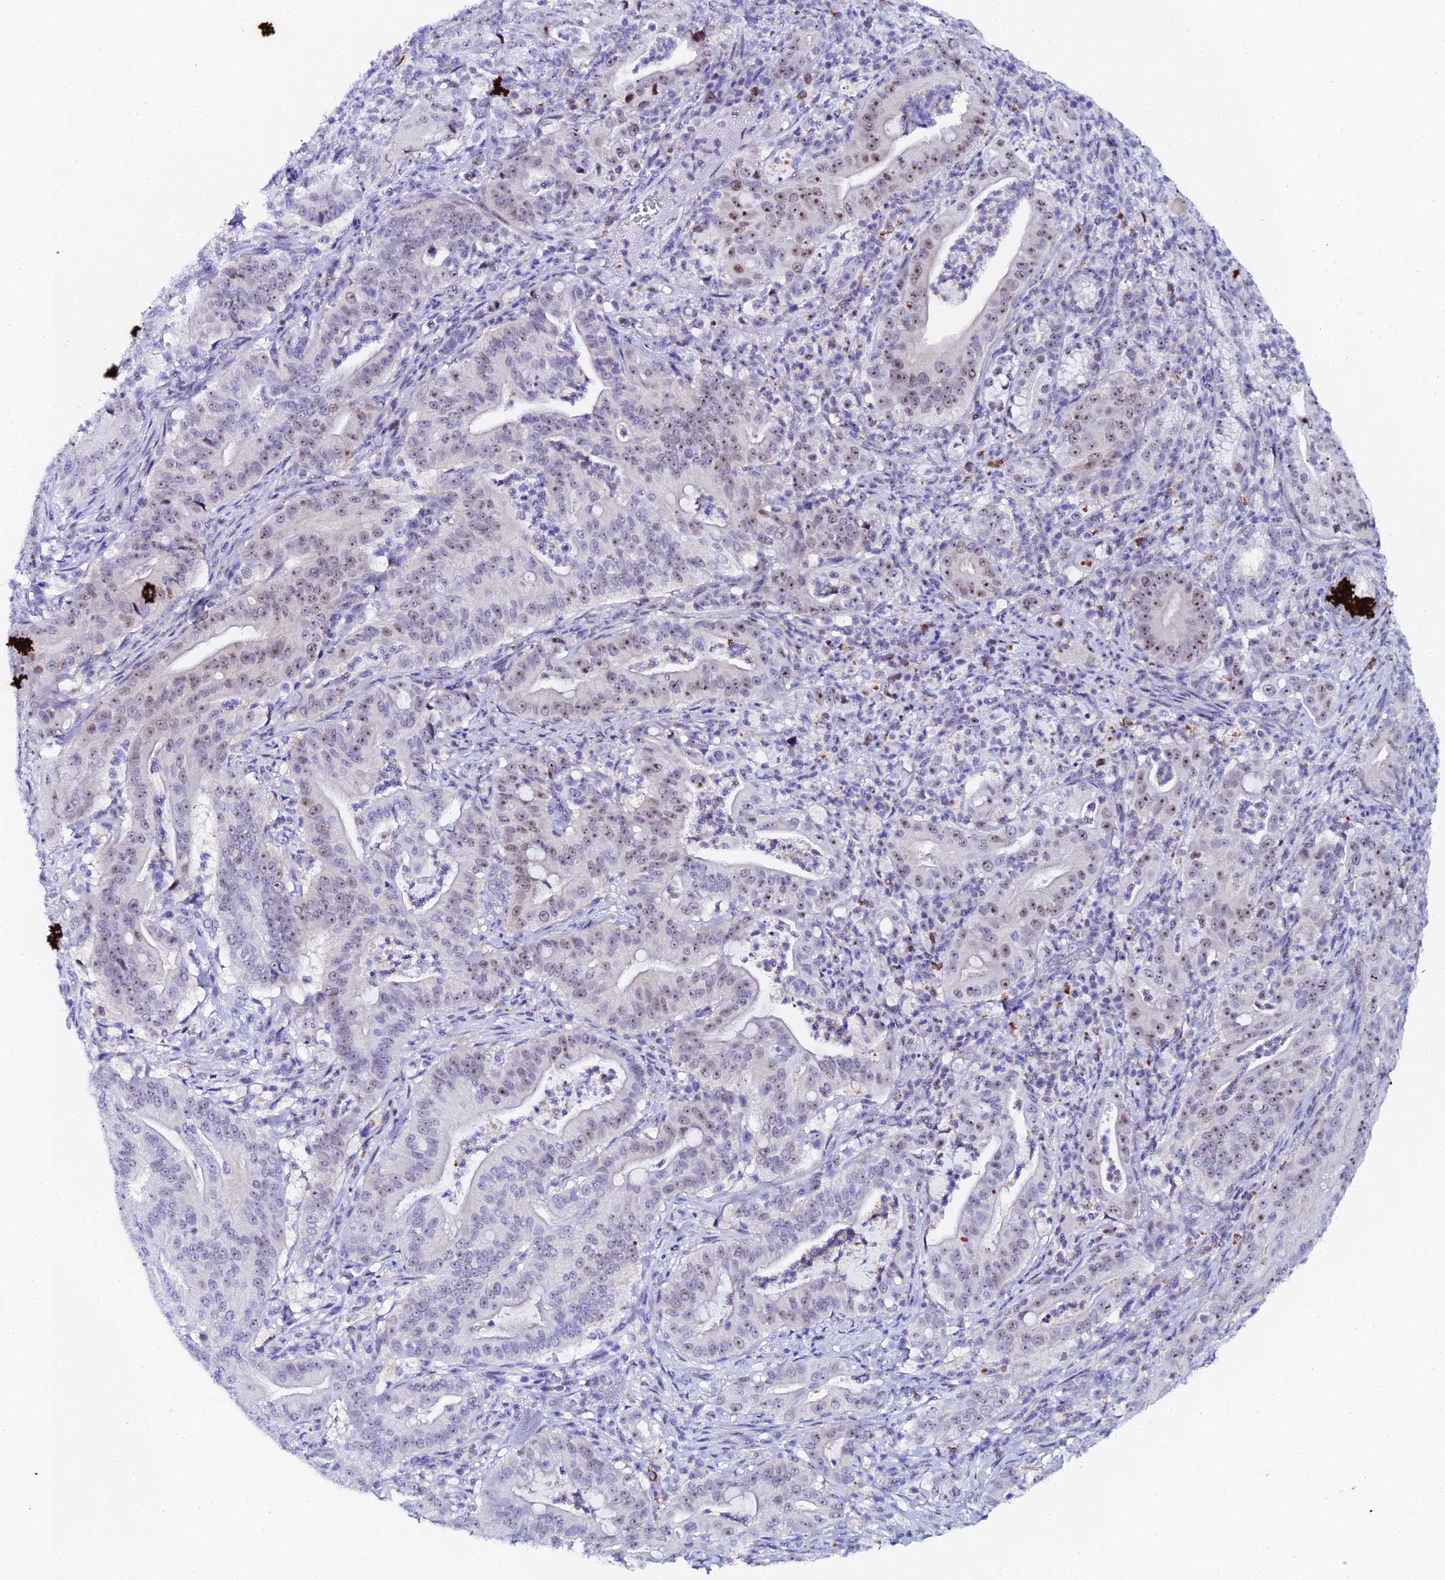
{"staining": {"intensity": "moderate", "quantity": "25%-75%", "location": "nuclear"}, "tissue": "pancreatic cancer", "cell_type": "Tumor cells", "image_type": "cancer", "snomed": [{"axis": "morphology", "description": "Adenocarcinoma, NOS"}, {"axis": "topography", "description": "Pancreas"}], "caption": "Protein expression analysis of adenocarcinoma (pancreatic) exhibits moderate nuclear staining in approximately 25%-75% of tumor cells. (Brightfield microscopy of DAB IHC at high magnification).", "gene": "TIFA", "patient": {"sex": "male", "age": 71}}